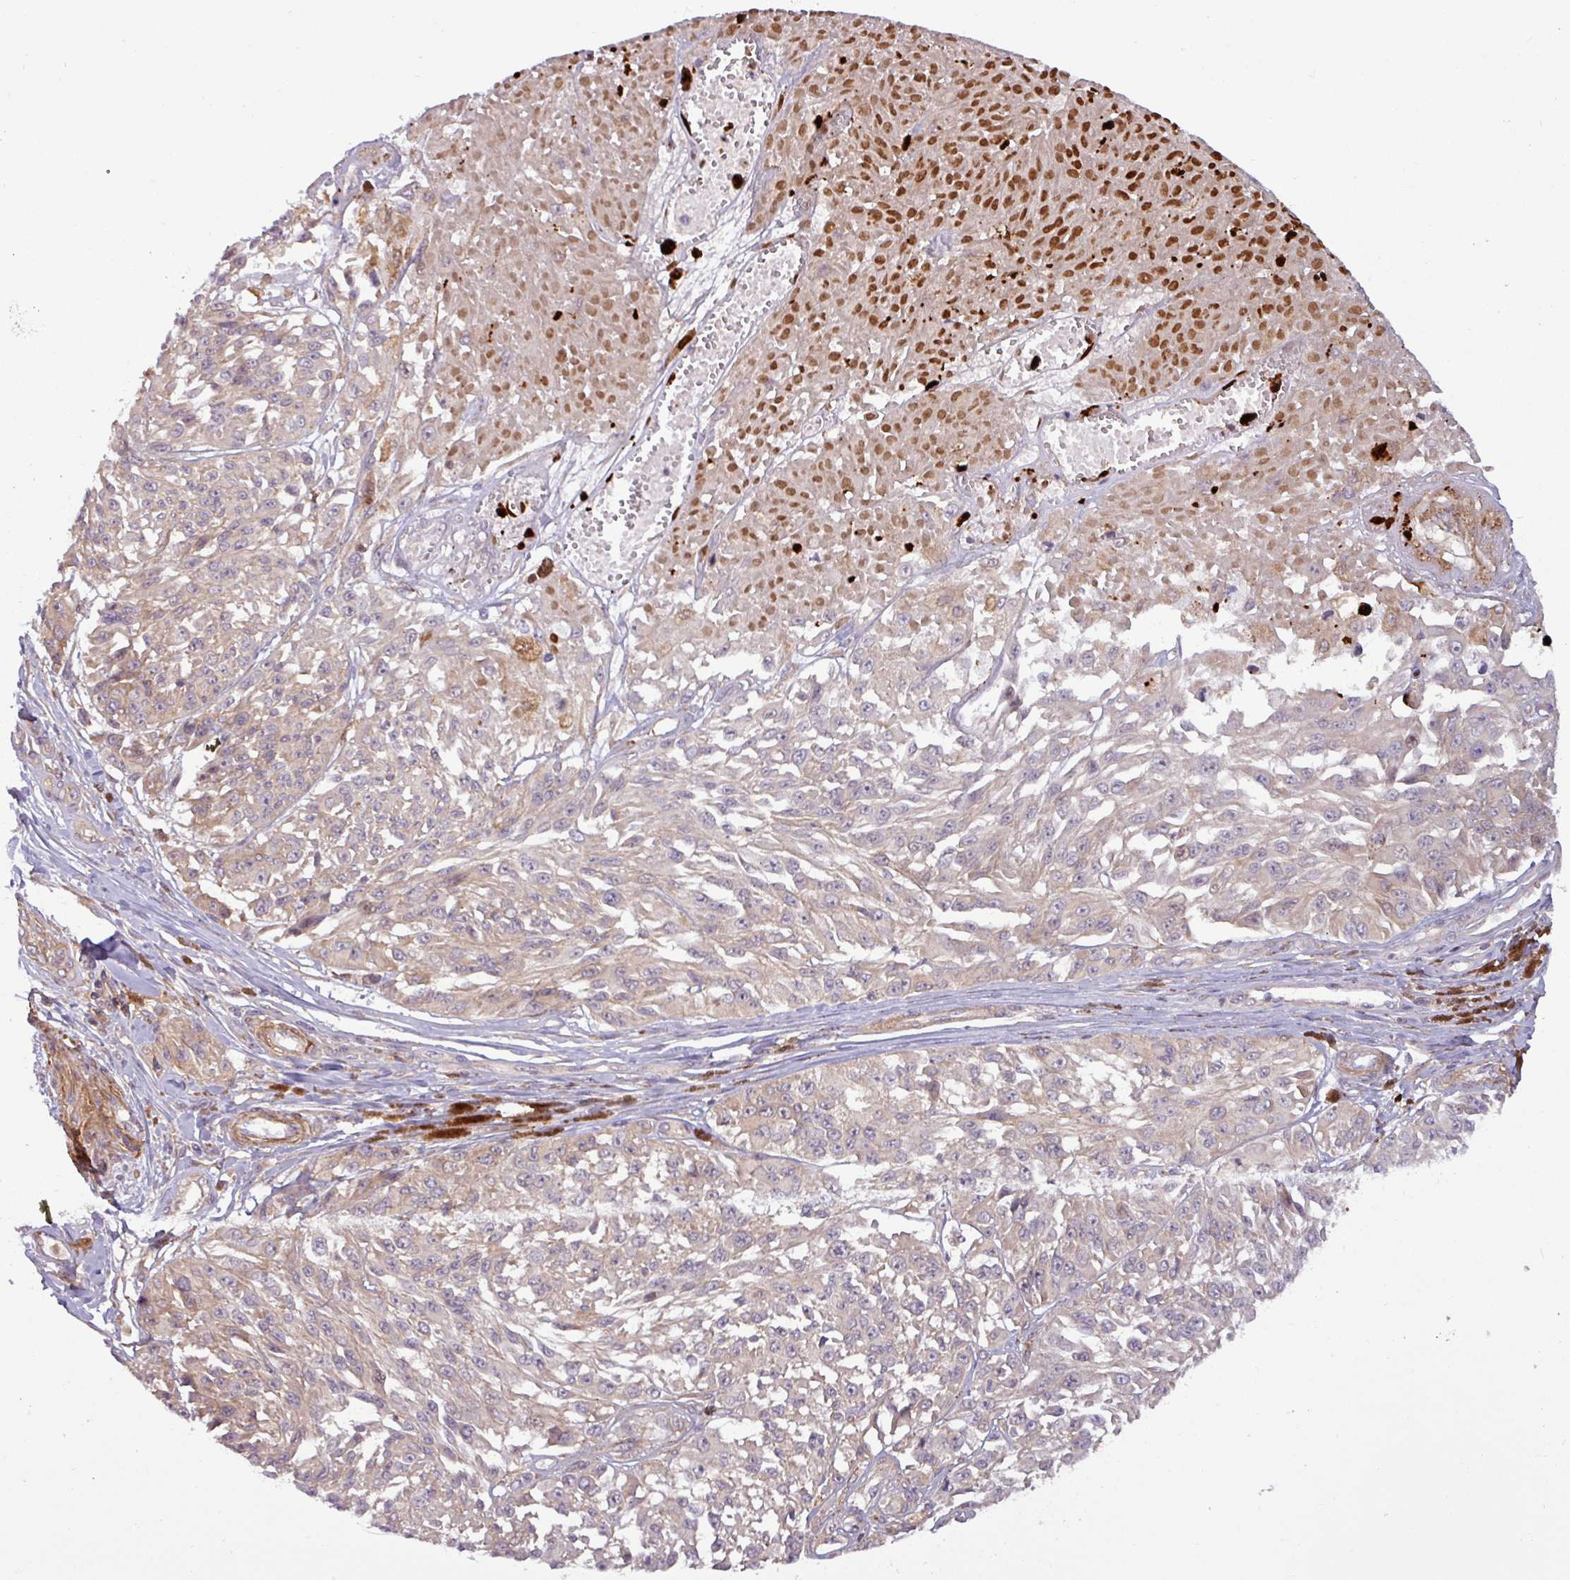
{"staining": {"intensity": "negative", "quantity": "none", "location": "none"}, "tissue": "melanoma", "cell_type": "Tumor cells", "image_type": "cancer", "snomed": [{"axis": "morphology", "description": "Malignant melanoma, NOS"}, {"axis": "topography", "description": "Skin"}], "caption": "The IHC histopathology image has no significant expression in tumor cells of malignant melanoma tissue.", "gene": "PCED1A", "patient": {"sex": "male", "age": 94}}